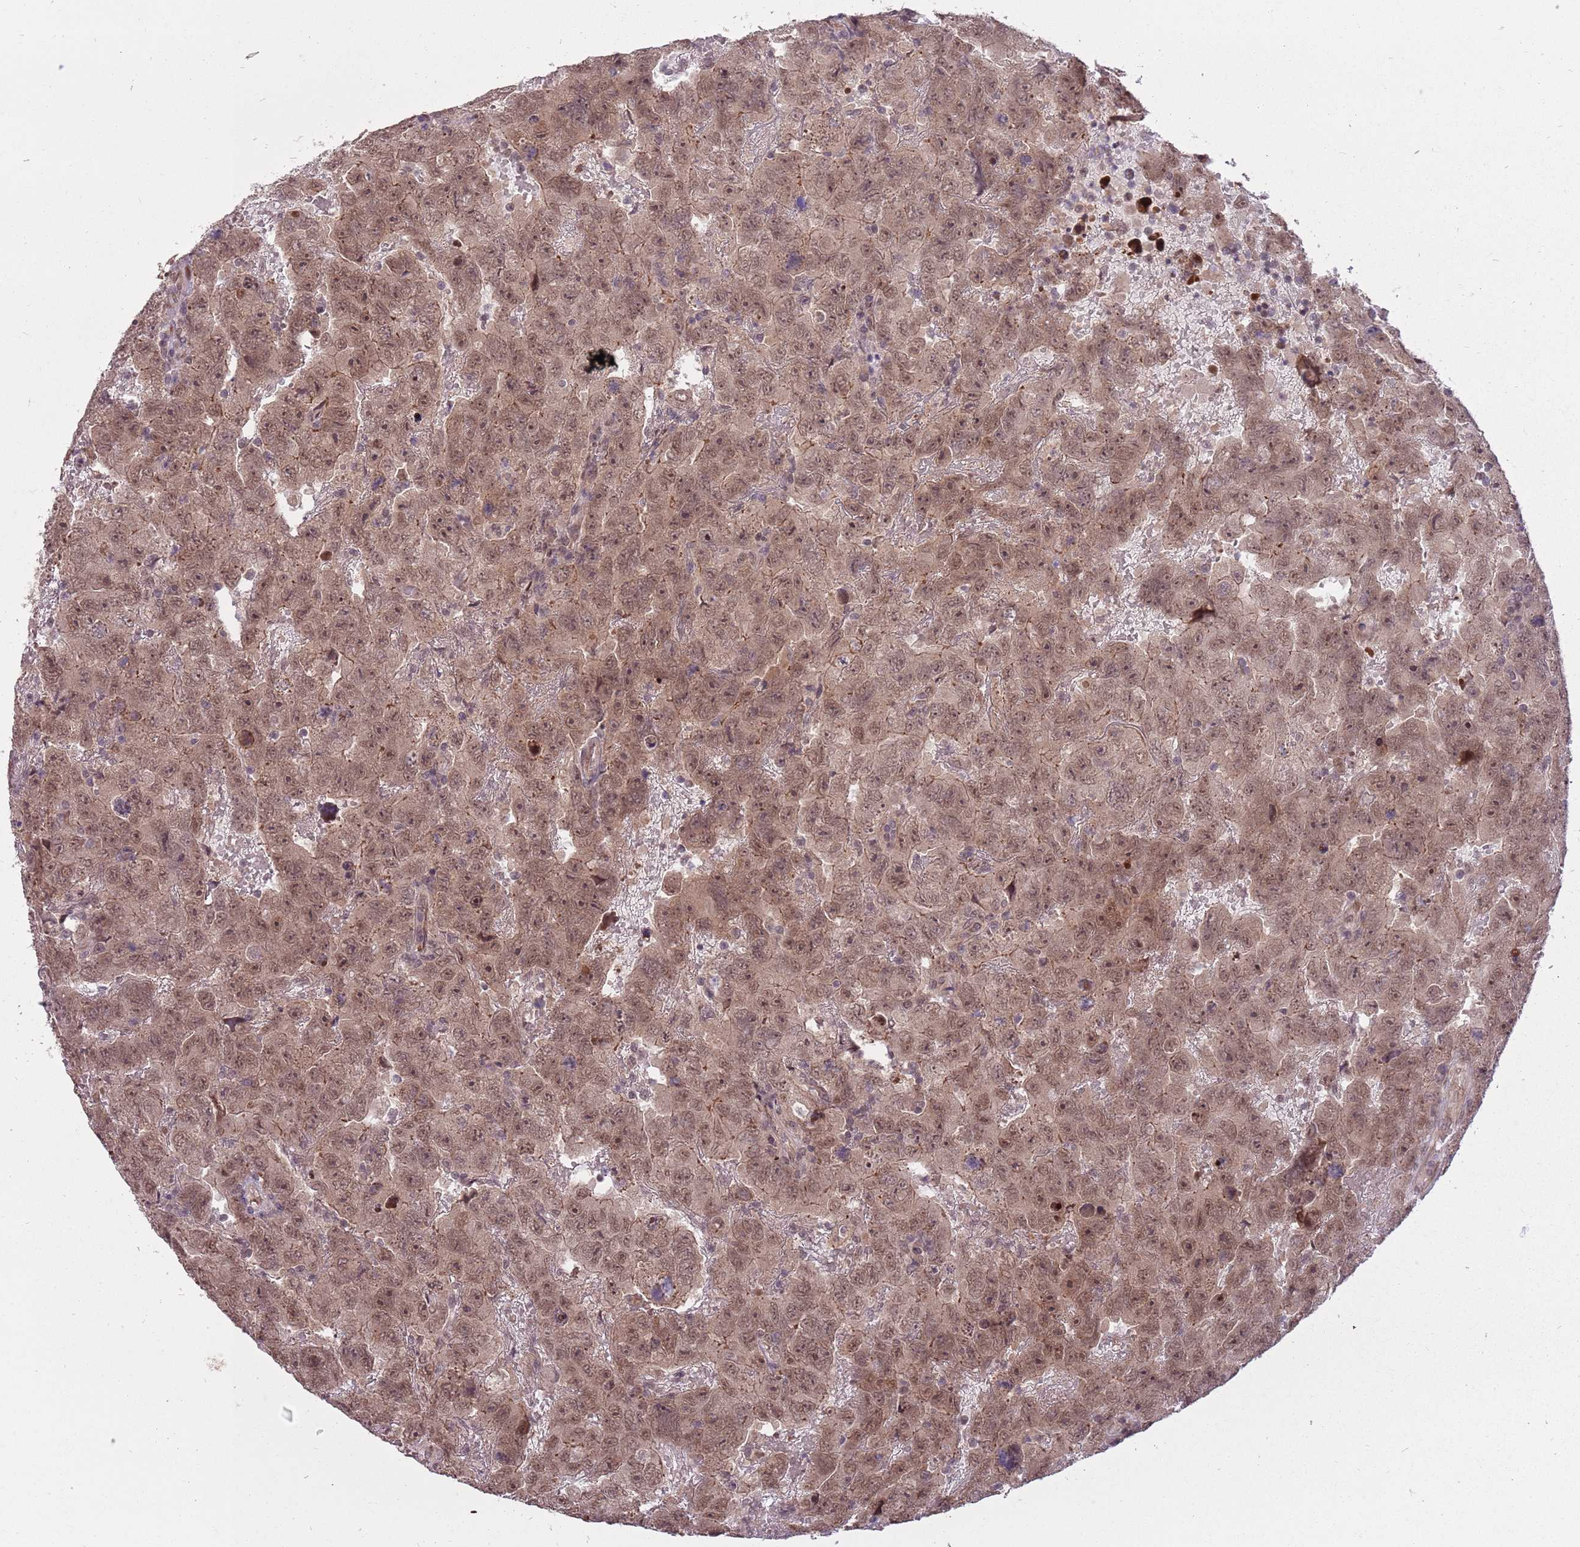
{"staining": {"intensity": "moderate", "quantity": ">75%", "location": "cytoplasmic/membranous,nuclear"}, "tissue": "testis cancer", "cell_type": "Tumor cells", "image_type": "cancer", "snomed": [{"axis": "morphology", "description": "Carcinoma, Embryonal, NOS"}, {"axis": "topography", "description": "Testis"}], "caption": "This histopathology image shows immunohistochemistry (IHC) staining of testis cancer (embryonal carcinoma), with medium moderate cytoplasmic/membranous and nuclear positivity in approximately >75% of tumor cells.", "gene": "ADAMTS3", "patient": {"sex": "male", "age": 45}}